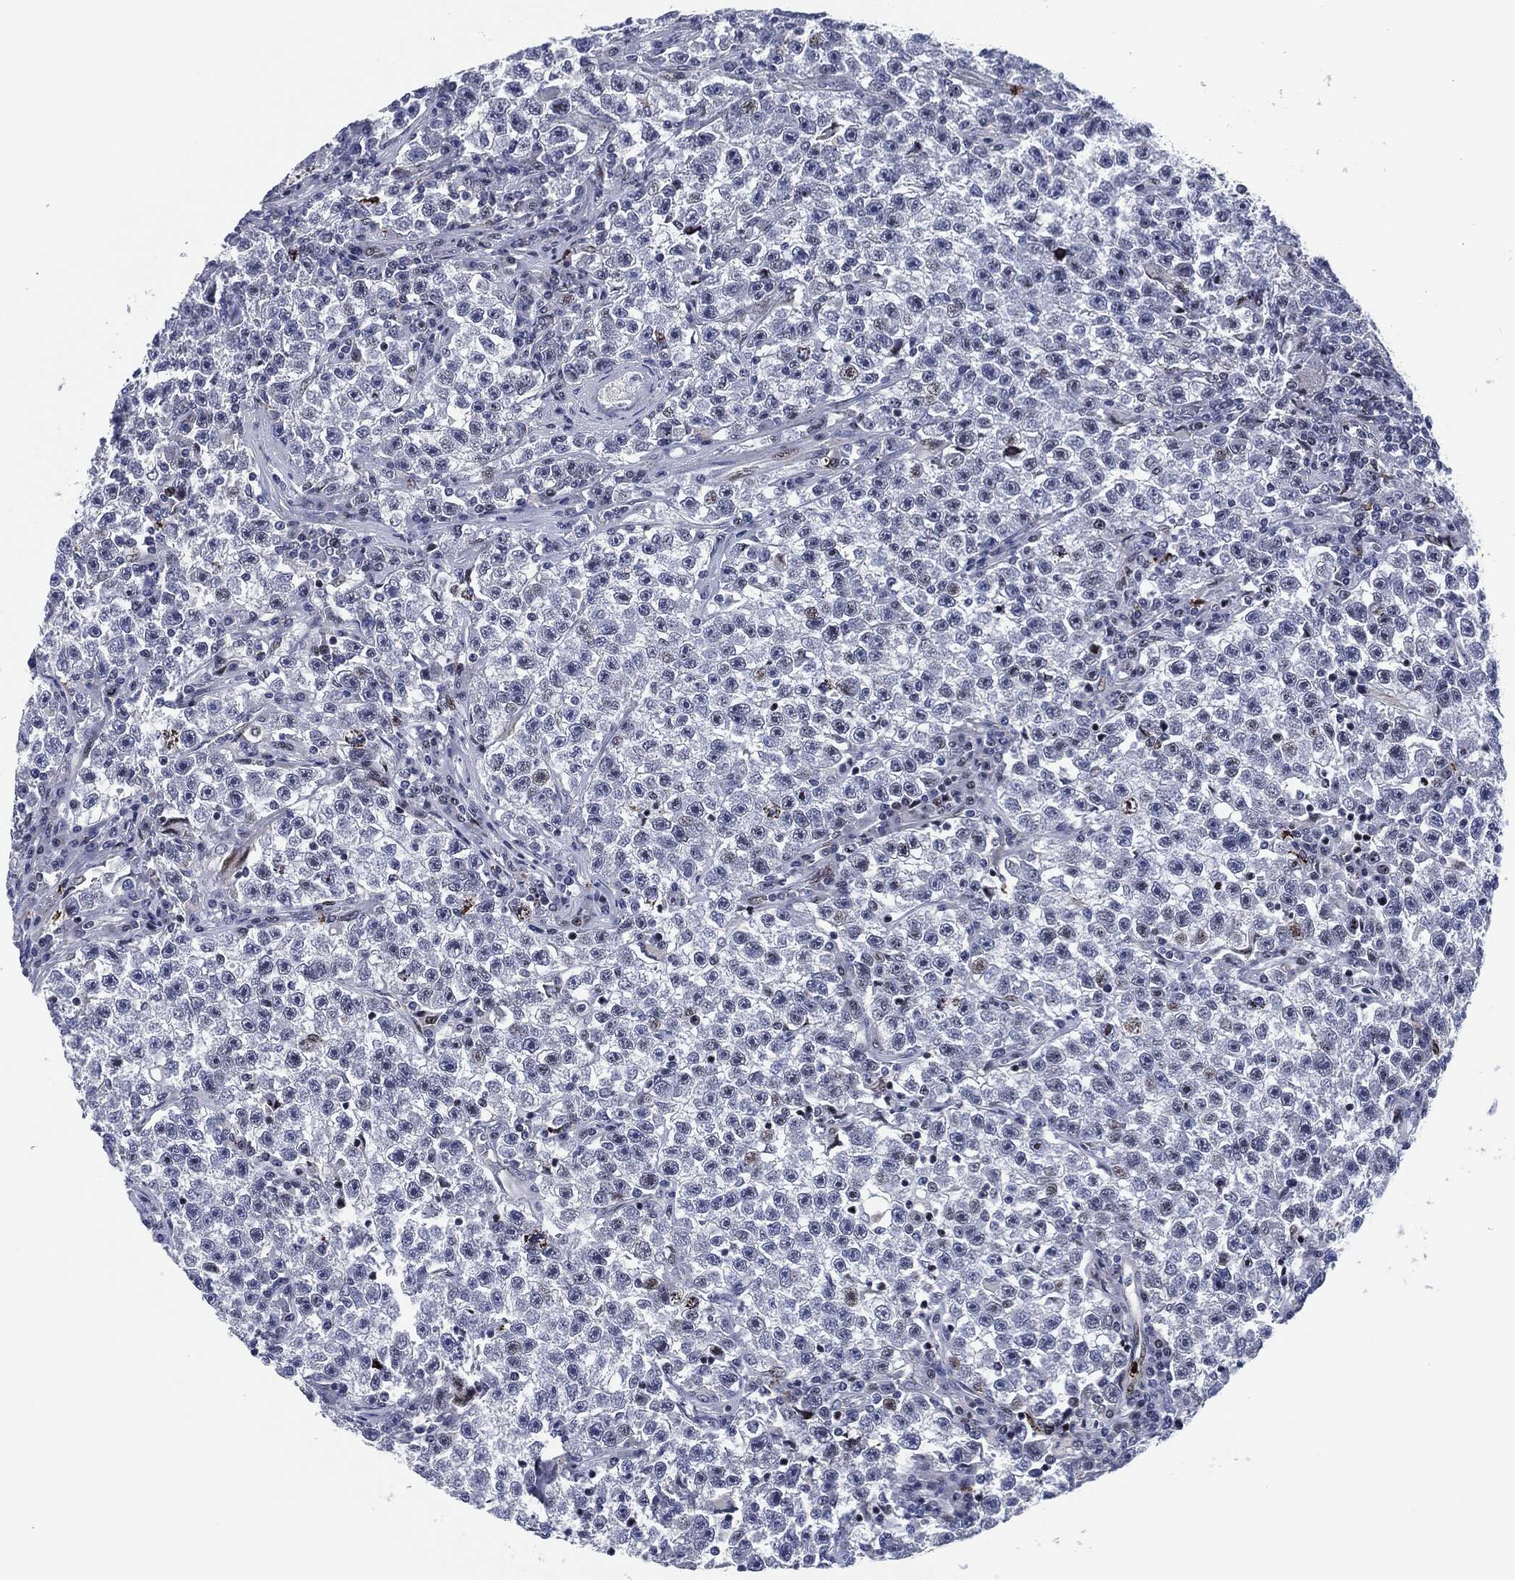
{"staining": {"intensity": "negative", "quantity": "none", "location": "none"}, "tissue": "testis cancer", "cell_type": "Tumor cells", "image_type": "cancer", "snomed": [{"axis": "morphology", "description": "Seminoma, NOS"}, {"axis": "topography", "description": "Testis"}], "caption": "High power microscopy histopathology image of an IHC histopathology image of seminoma (testis), revealing no significant positivity in tumor cells.", "gene": "MPO", "patient": {"sex": "male", "age": 22}}